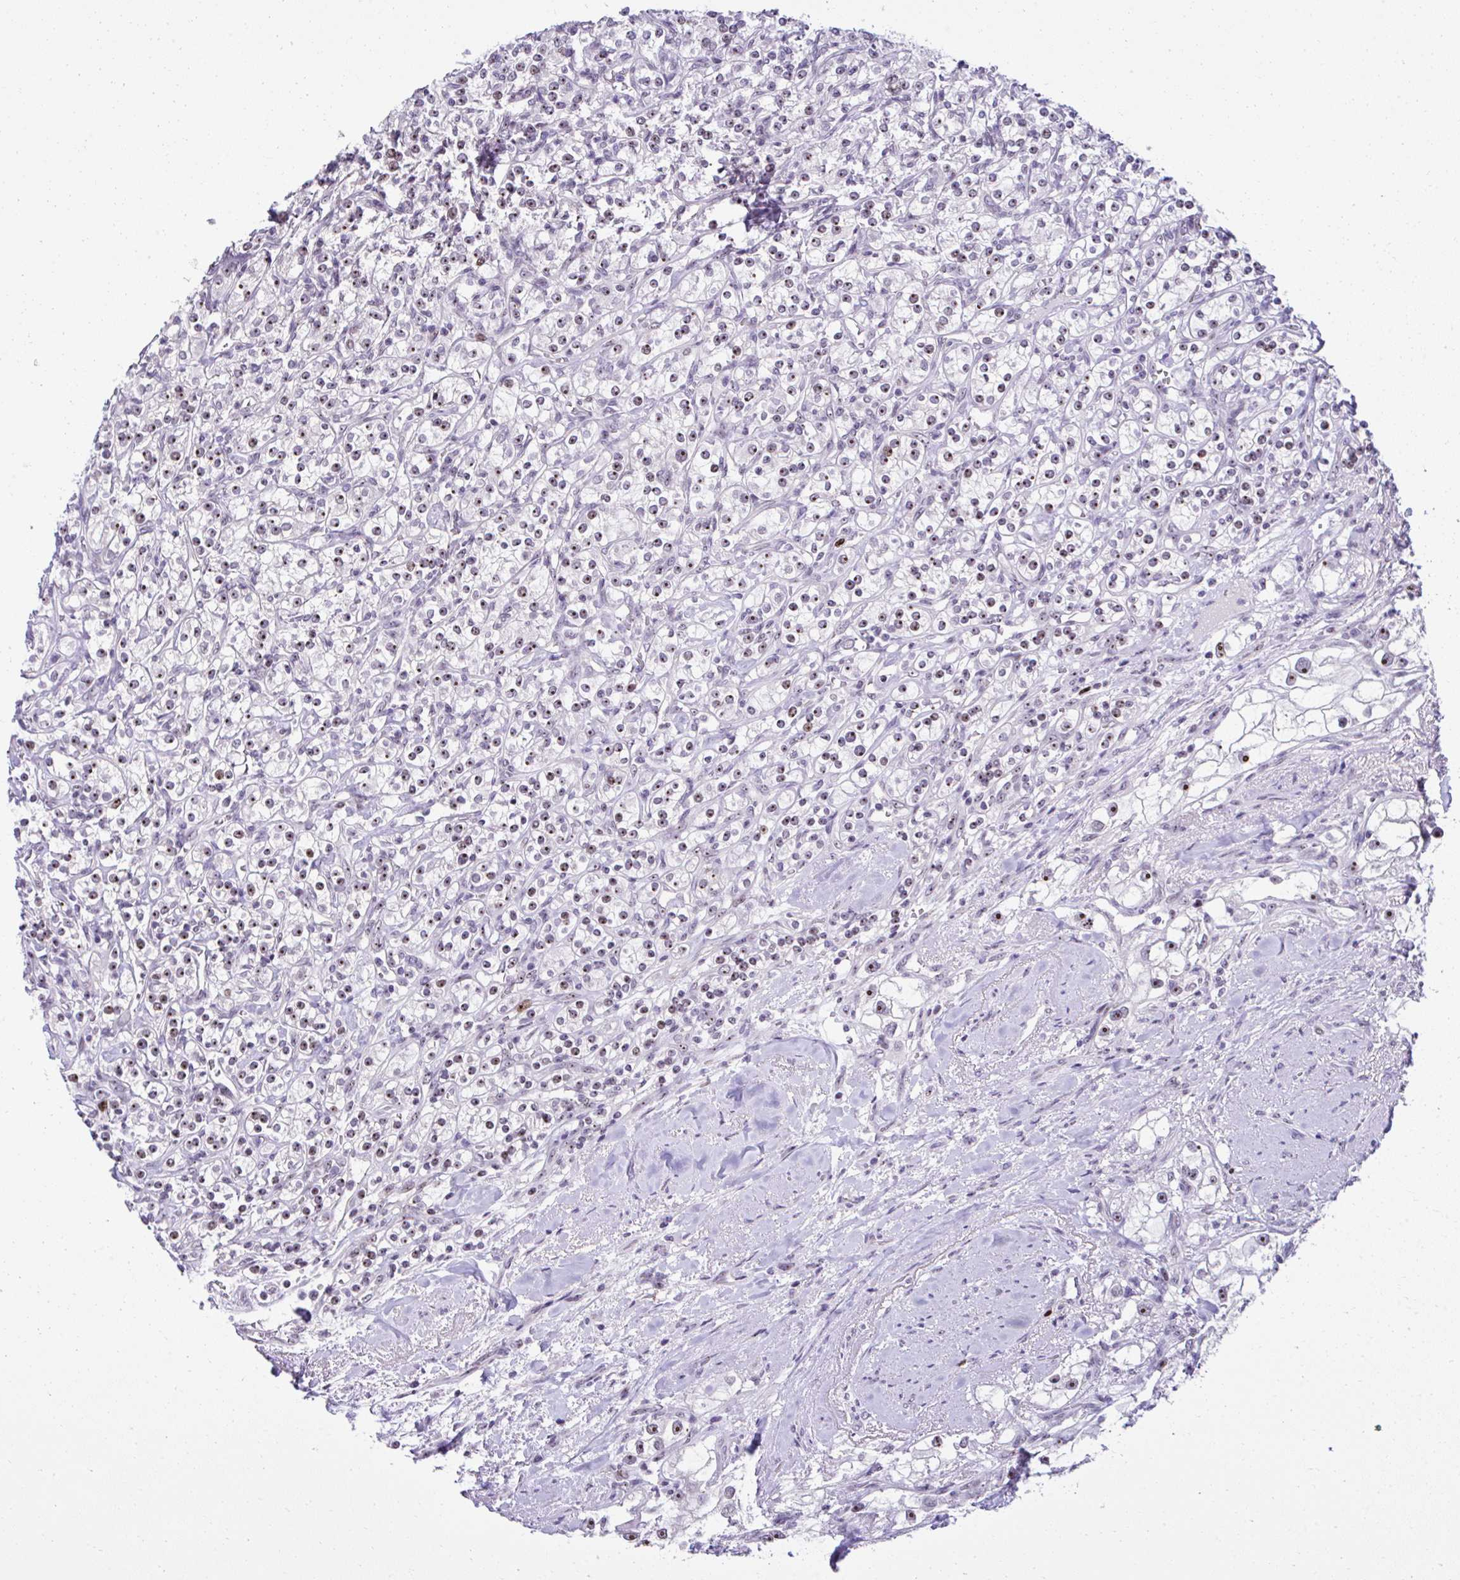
{"staining": {"intensity": "moderate", "quantity": ">75%", "location": "nuclear"}, "tissue": "renal cancer", "cell_type": "Tumor cells", "image_type": "cancer", "snomed": [{"axis": "morphology", "description": "Adenocarcinoma, NOS"}, {"axis": "topography", "description": "Kidney"}], "caption": "Protein positivity by IHC reveals moderate nuclear staining in approximately >75% of tumor cells in renal cancer (adenocarcinoma).", "gene": "CEP72", "patient": {"sex": "male", "age": 77}}